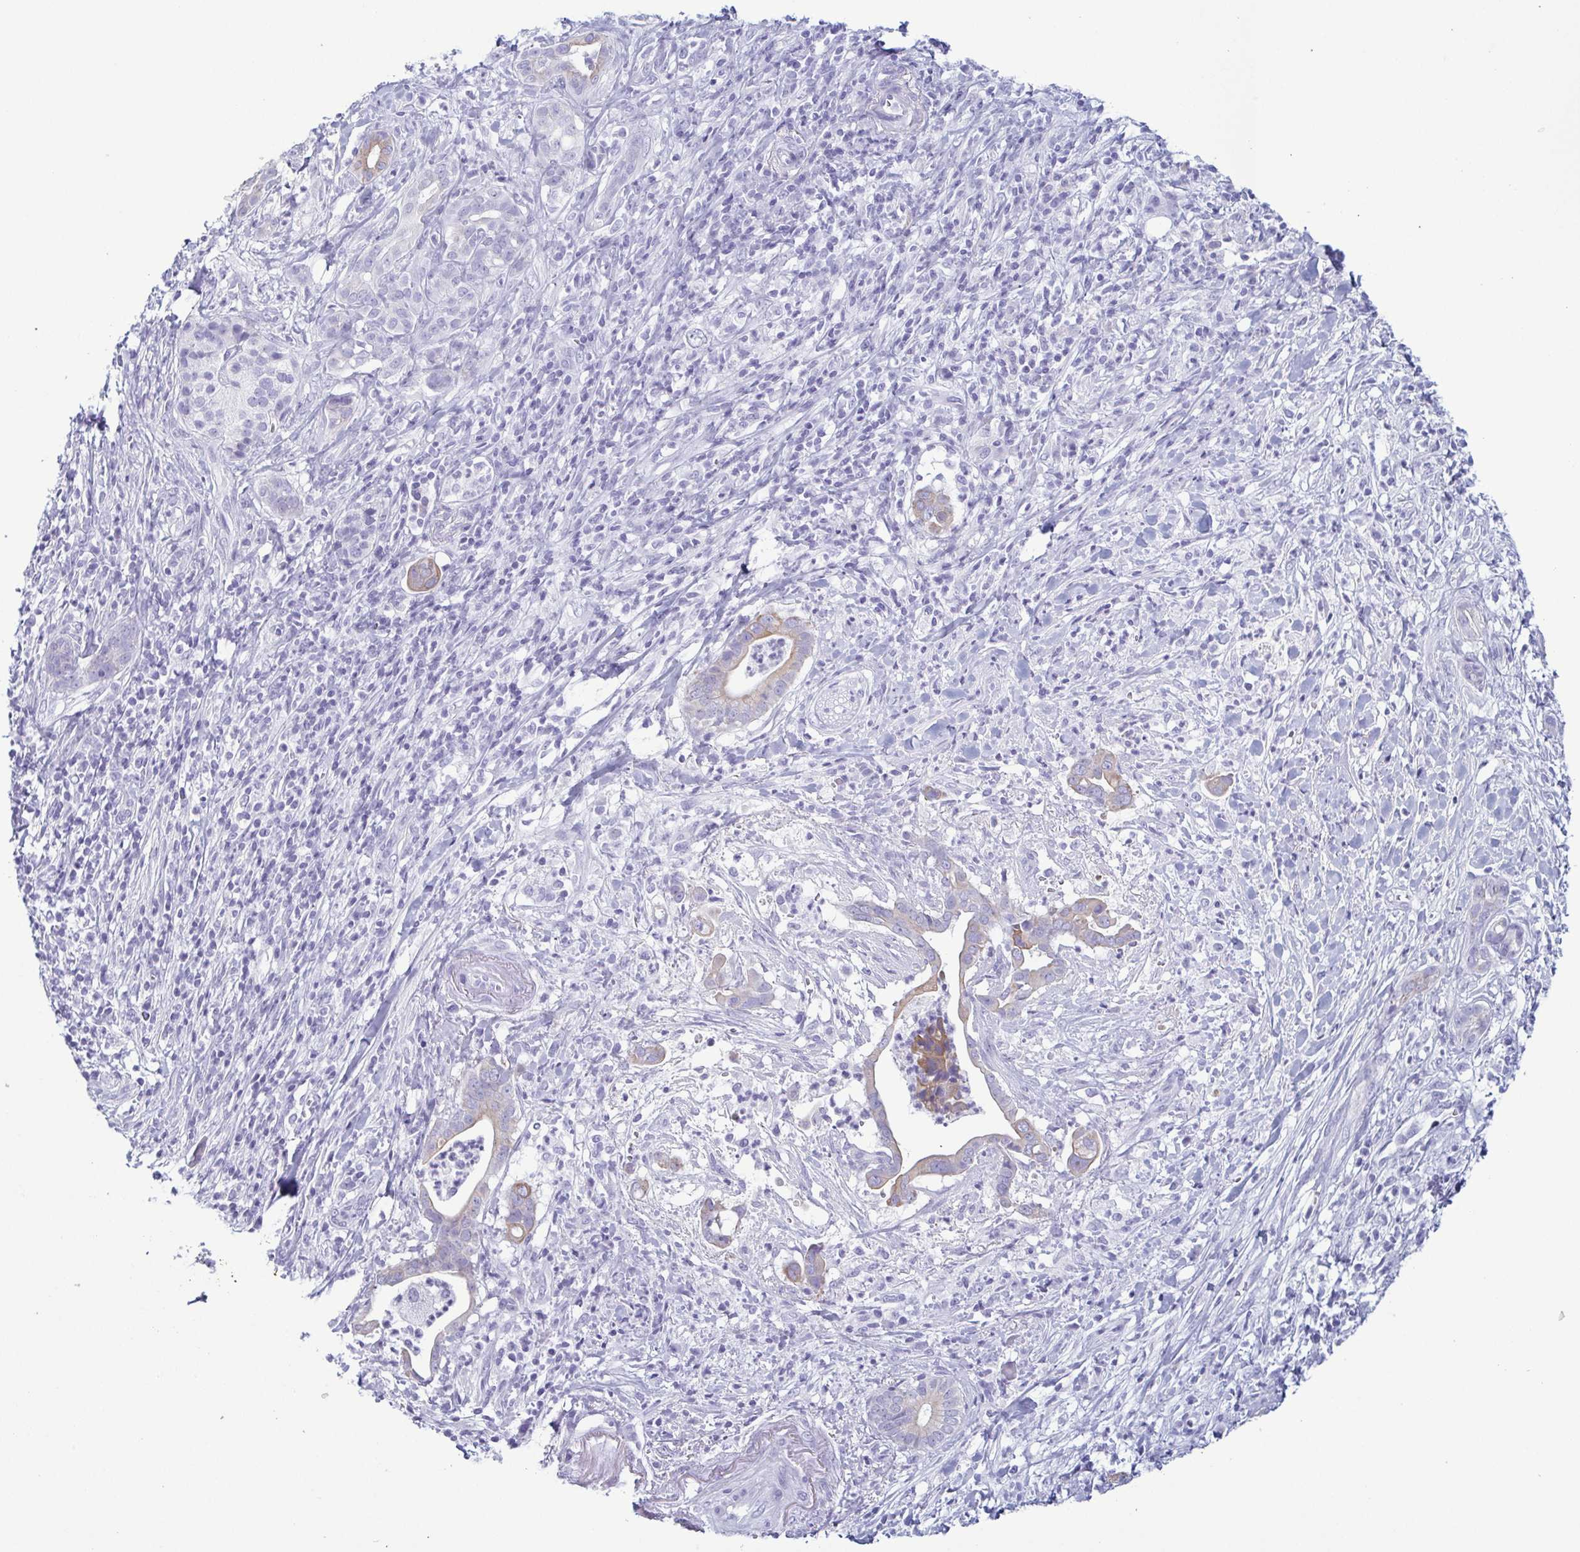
{"staining": {"intensity": "weak", "quantity": "<25%", "location": "cytoplasmic/membranous"}, "tissue": "pancreatic cancer", "cell_type": "Tumor cells", "image_type": "cancer", "snomed": [{"axis": "morphology", "description": "Adenocarcinoma, NOS"}, {"axis": "topography", "description": "Pancreas"}], "caption": "Photomicrograph shows no significant protein positivity in tumor cells of pancreatic cancer (adenocarcinoma).", "gene": "KRT10", "patient": {"sex": "male", "age": 61}}